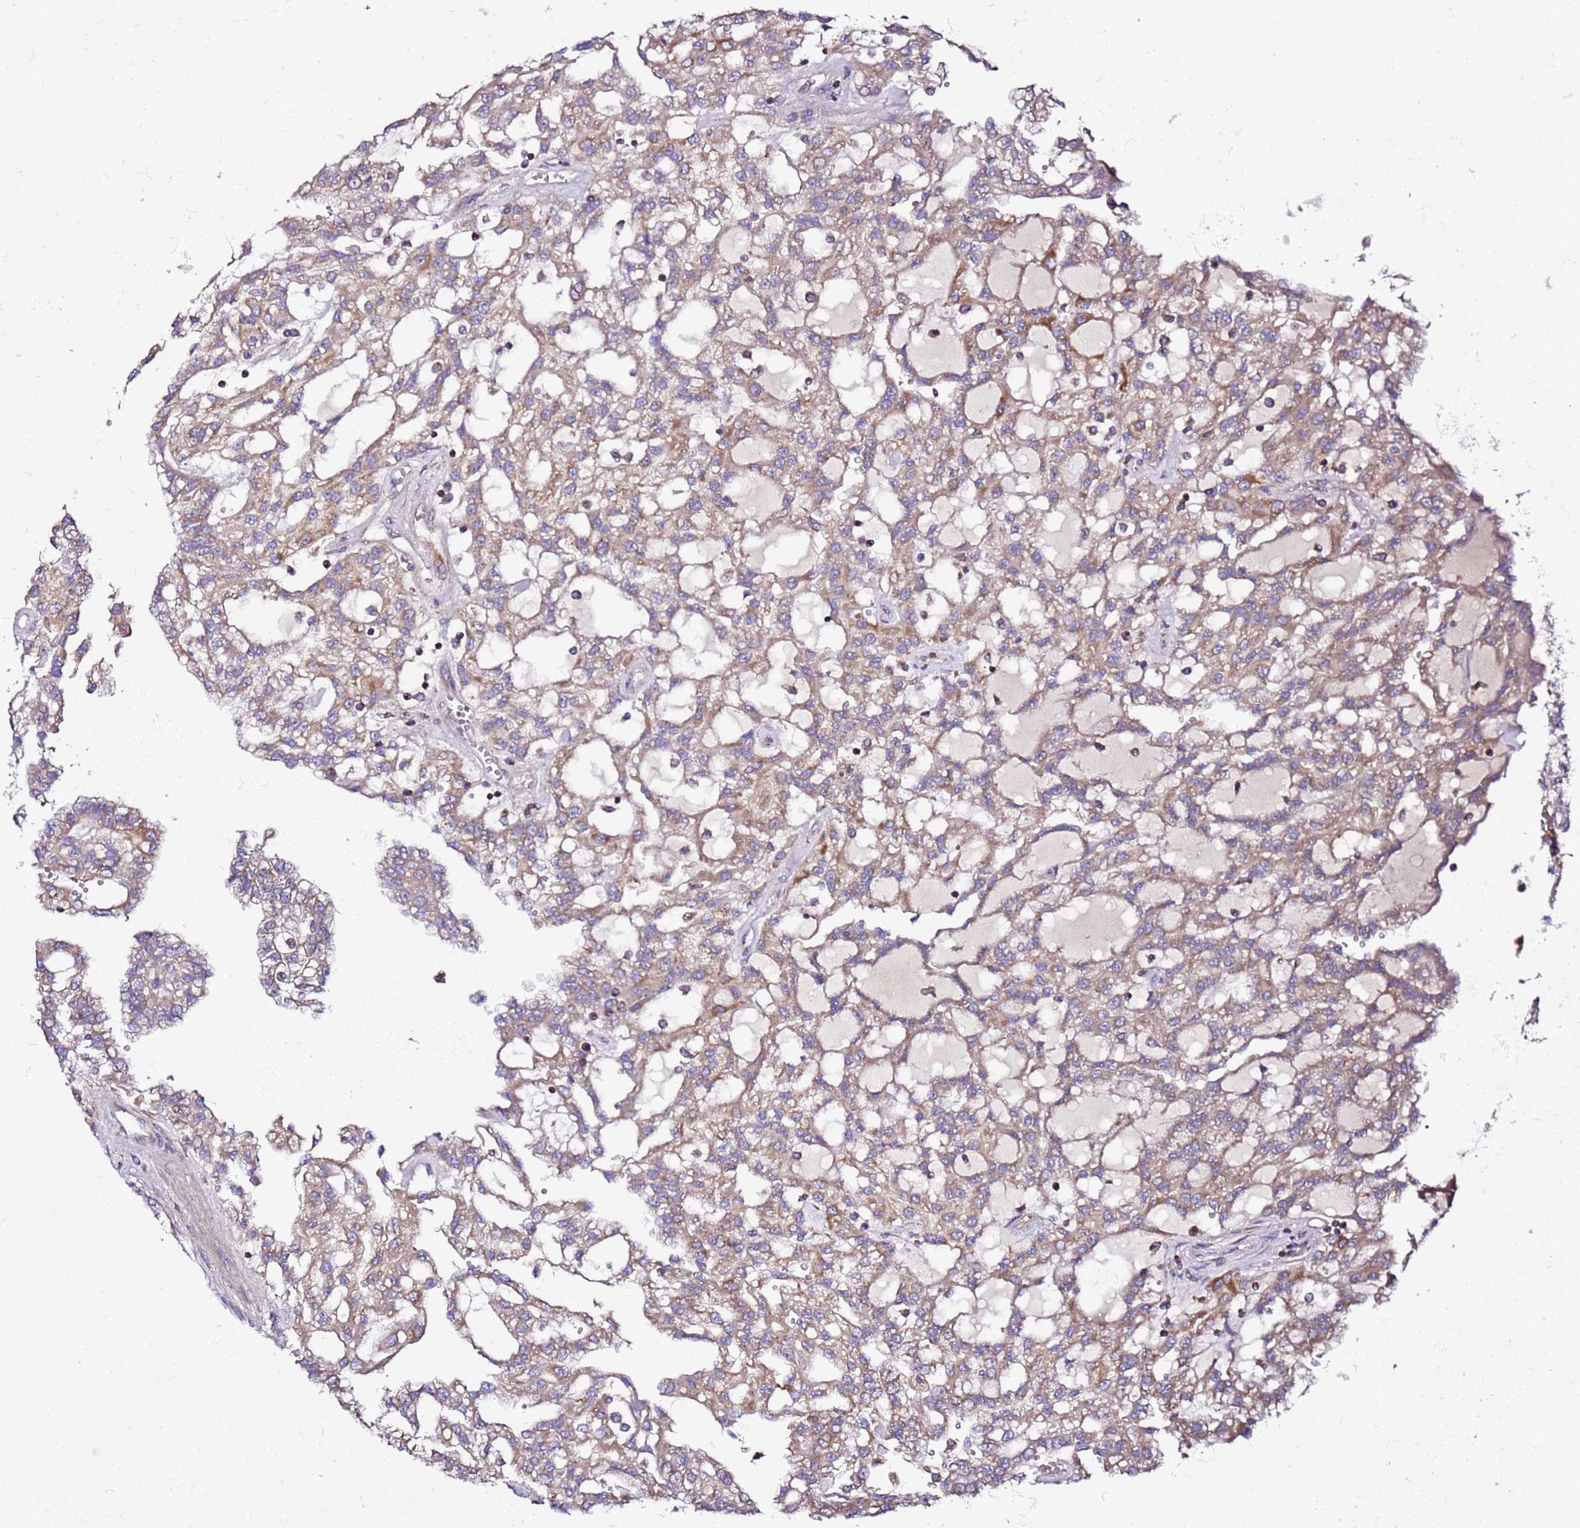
{"staining": {"intensity": "moderate", "quantity": ">75%", "location": "cytoplasmic/membranous"}, "tissue": "renal cancer", "cell_type": "Tumor cells", "image_type": "cancer", "snomed": [{"axis": "morphology", "description": "Adenocarcinoma, NOS"}, {"axis": "topography", "description": "Kidney"}], "caption": "DAB immunohistochemical staining of adenocarcinoma (renal) reveals moderate cytoplasmic/membranous protein staining in about >75% of tumor cells.", "gene": "C19orf12", "patient": {"sex": "male", "age": 63}}